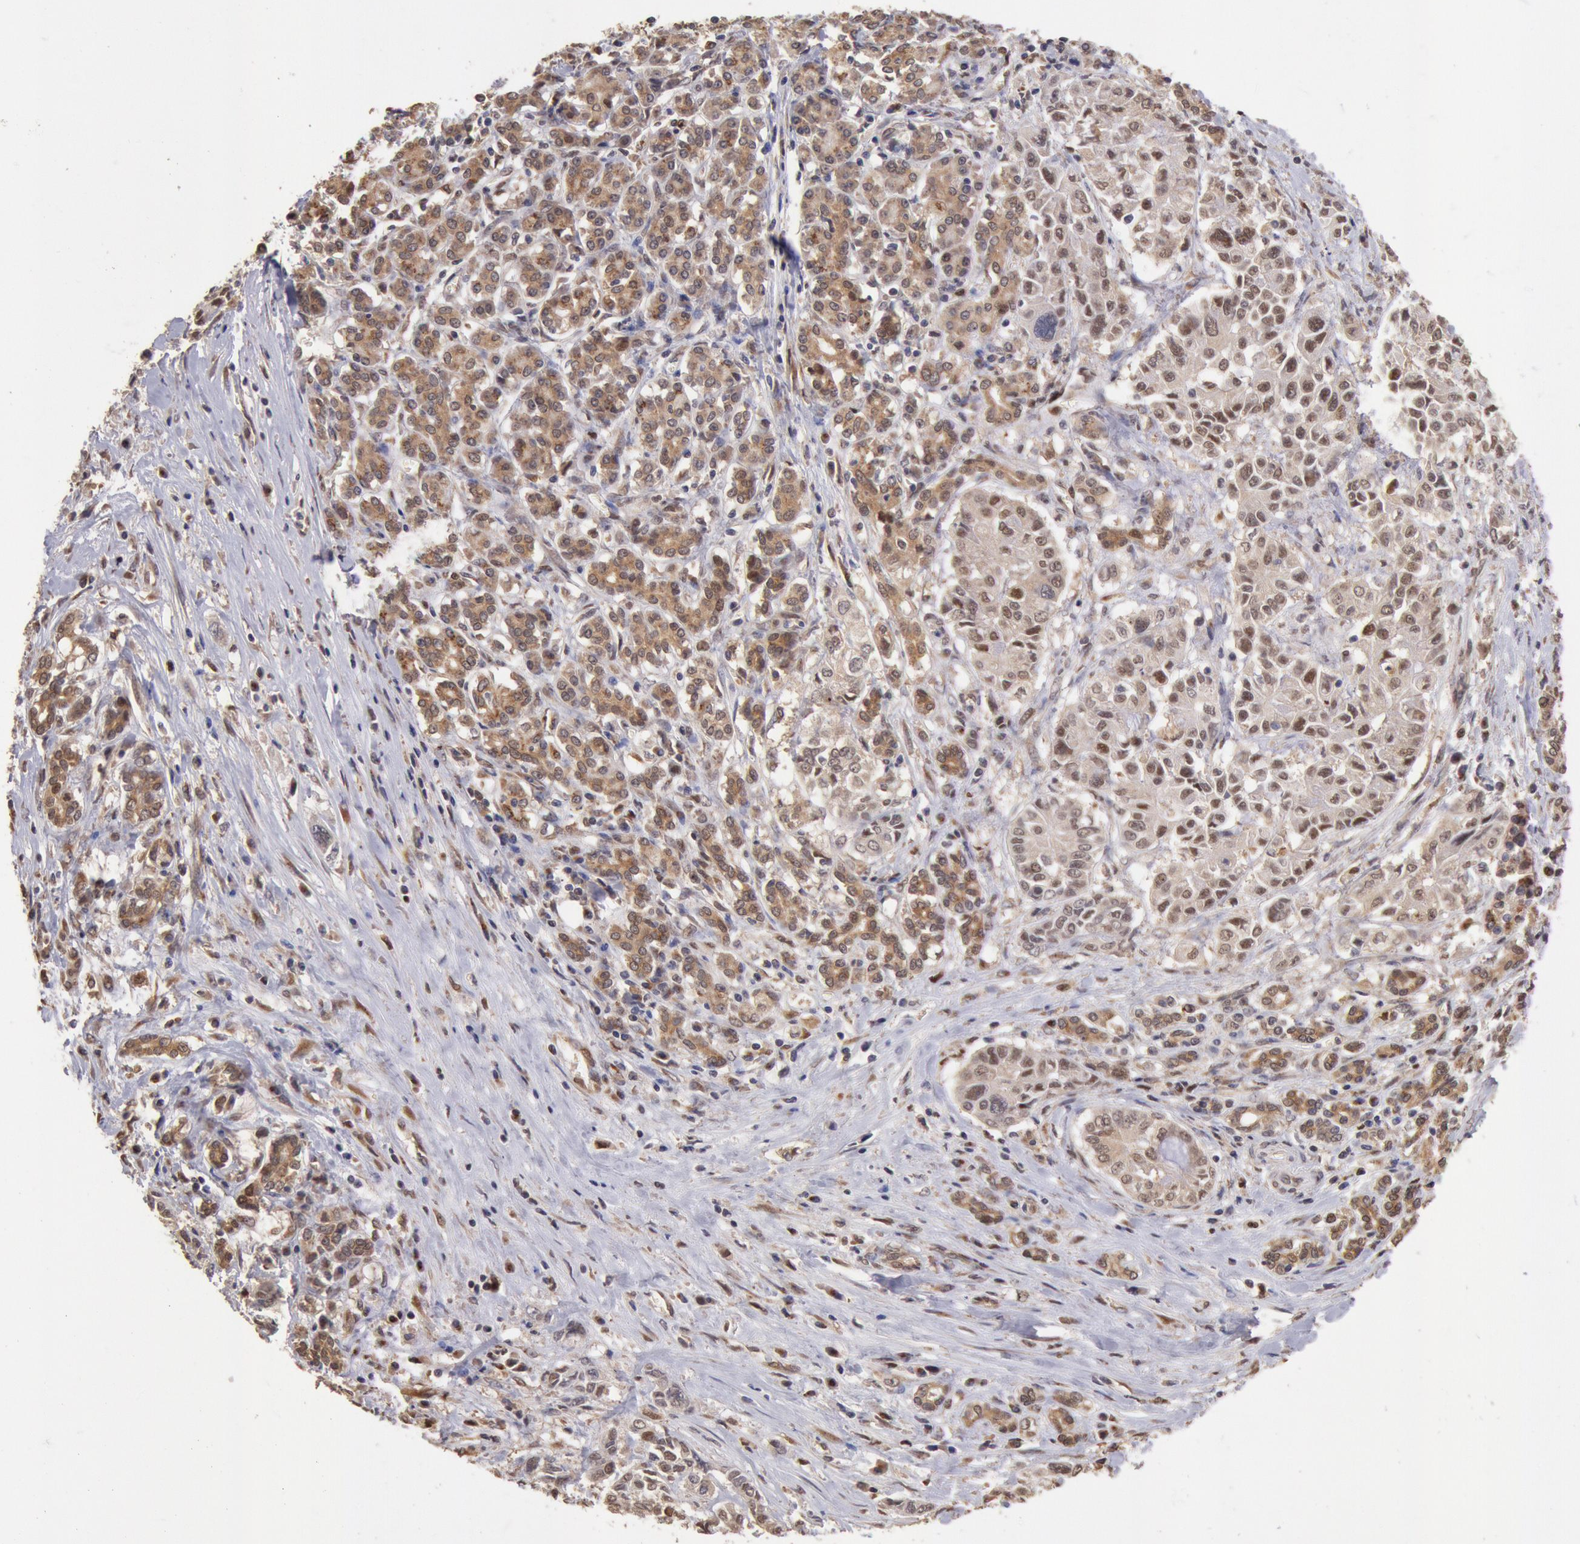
{"staining": {"intensity": "moderate", "quantity": ">75%", "location": "cytoplasmic/membranous,nuclear"}, "tissue": "pancreatic cancer", "cell_type": "Tumor cells", "image_type": "cancer", "snomed": [{"axis": "morphology", "description": "Adenocarcinoma, NOS"}, {"axis": "topography", "description": "Pancreas"}], "caption": "Protein staining exhibits moderate cytoplasmic/membranous and nuclear expression in about >75% of tumor cells in adenocarcinoma (pancreatic).", "gene": "COMT", "patient": {"sex": "female", "age": 52}}